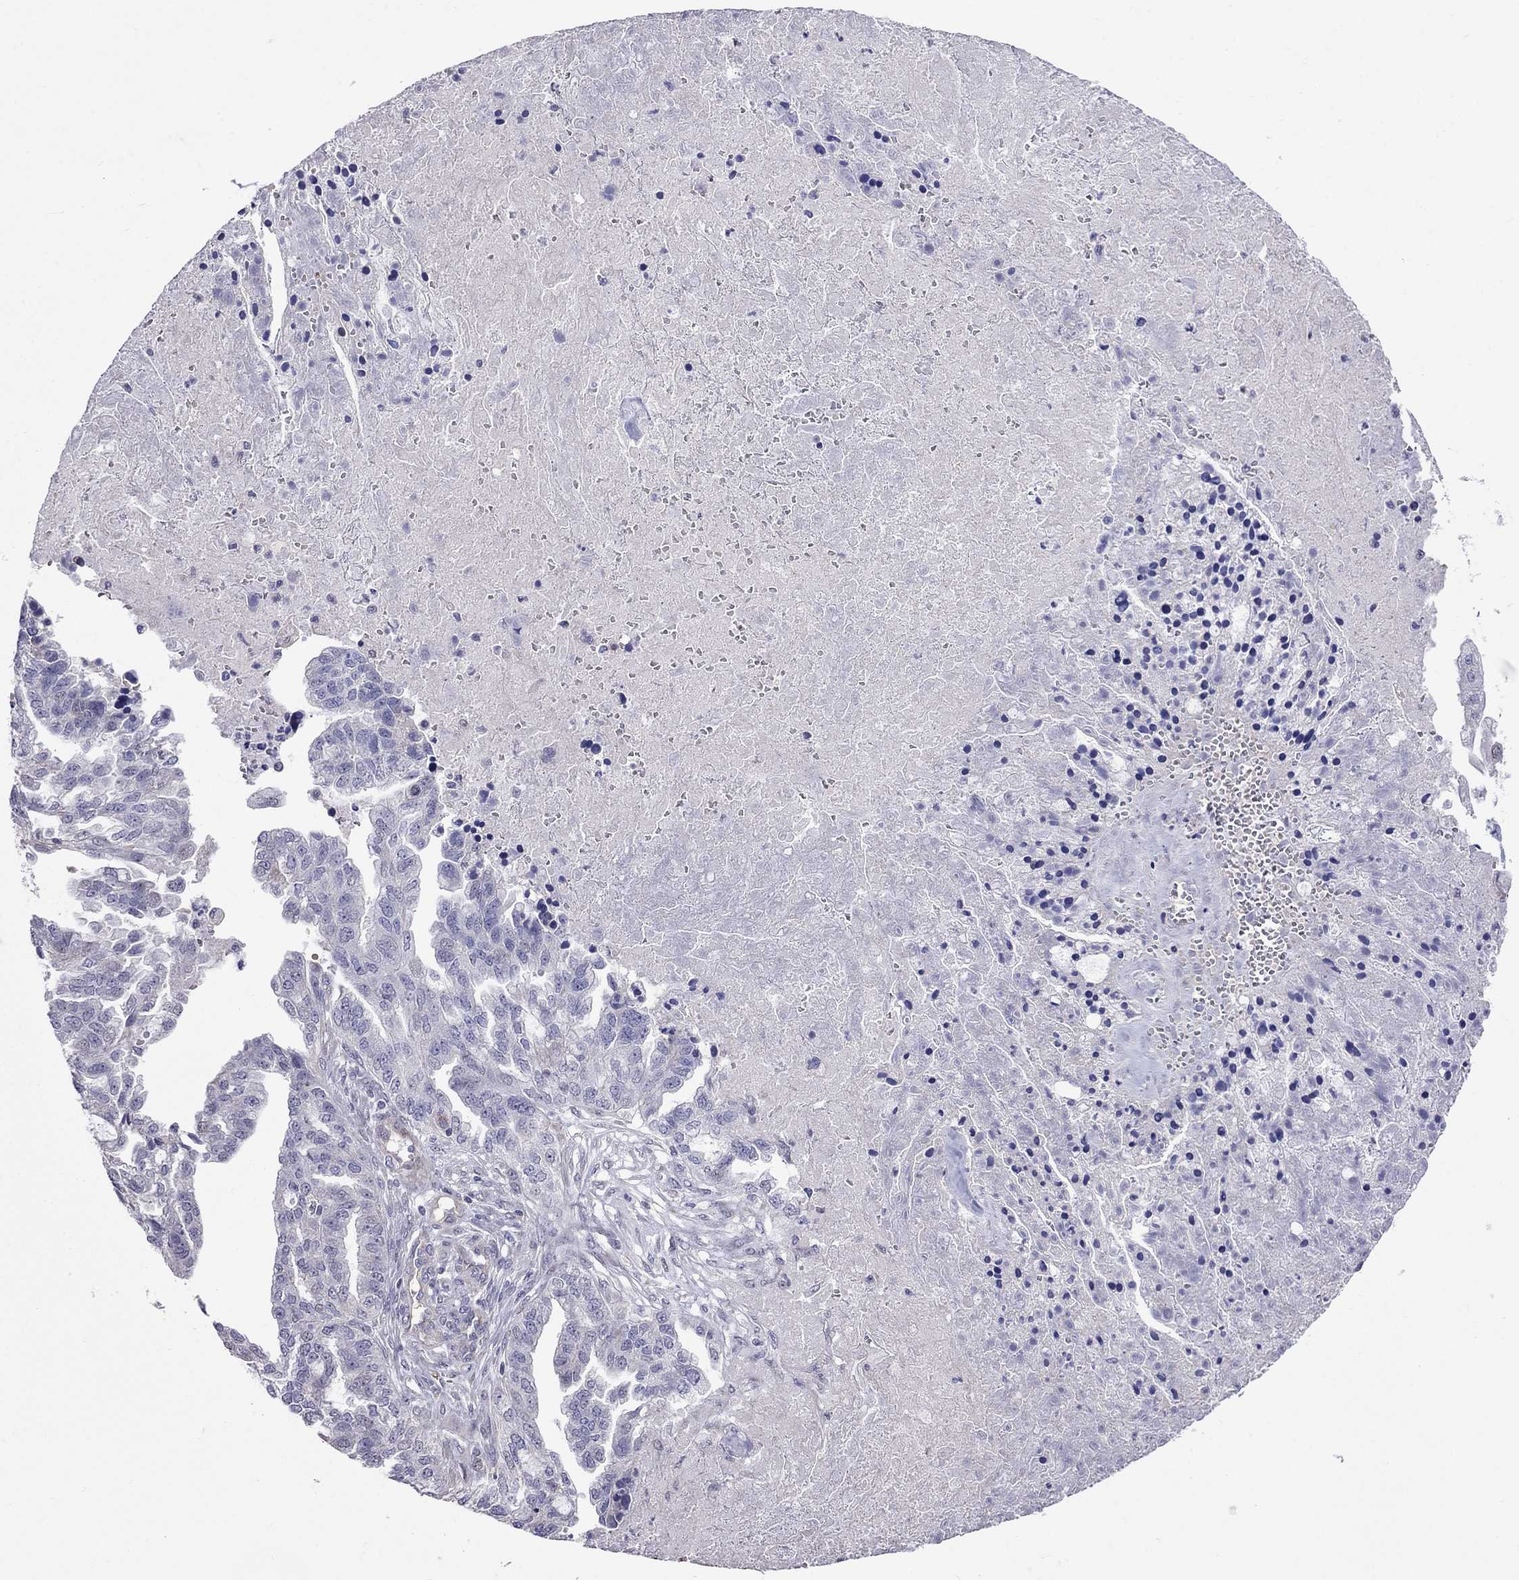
{"staining": {"intensity": "negative", "quantity": "none", "location": "none"}, "tissue": "ovarian cancer", "cell_type": "Tumor cells", "image_type": "cancer", "snomed": [{"axis": "morphology", "description": "Cystadenocarcinoma, serous, NOS"}, {"axis": "topography", "description": "Ovary"}], "caption": "This is an immunohistochemistry photomicrograph of ovarian cancer (serous cystadenocarcinoma). There is no positivity in tumor cells.", "gene": "ADAM28", "patient": {"sex": "female", "age": 51}}